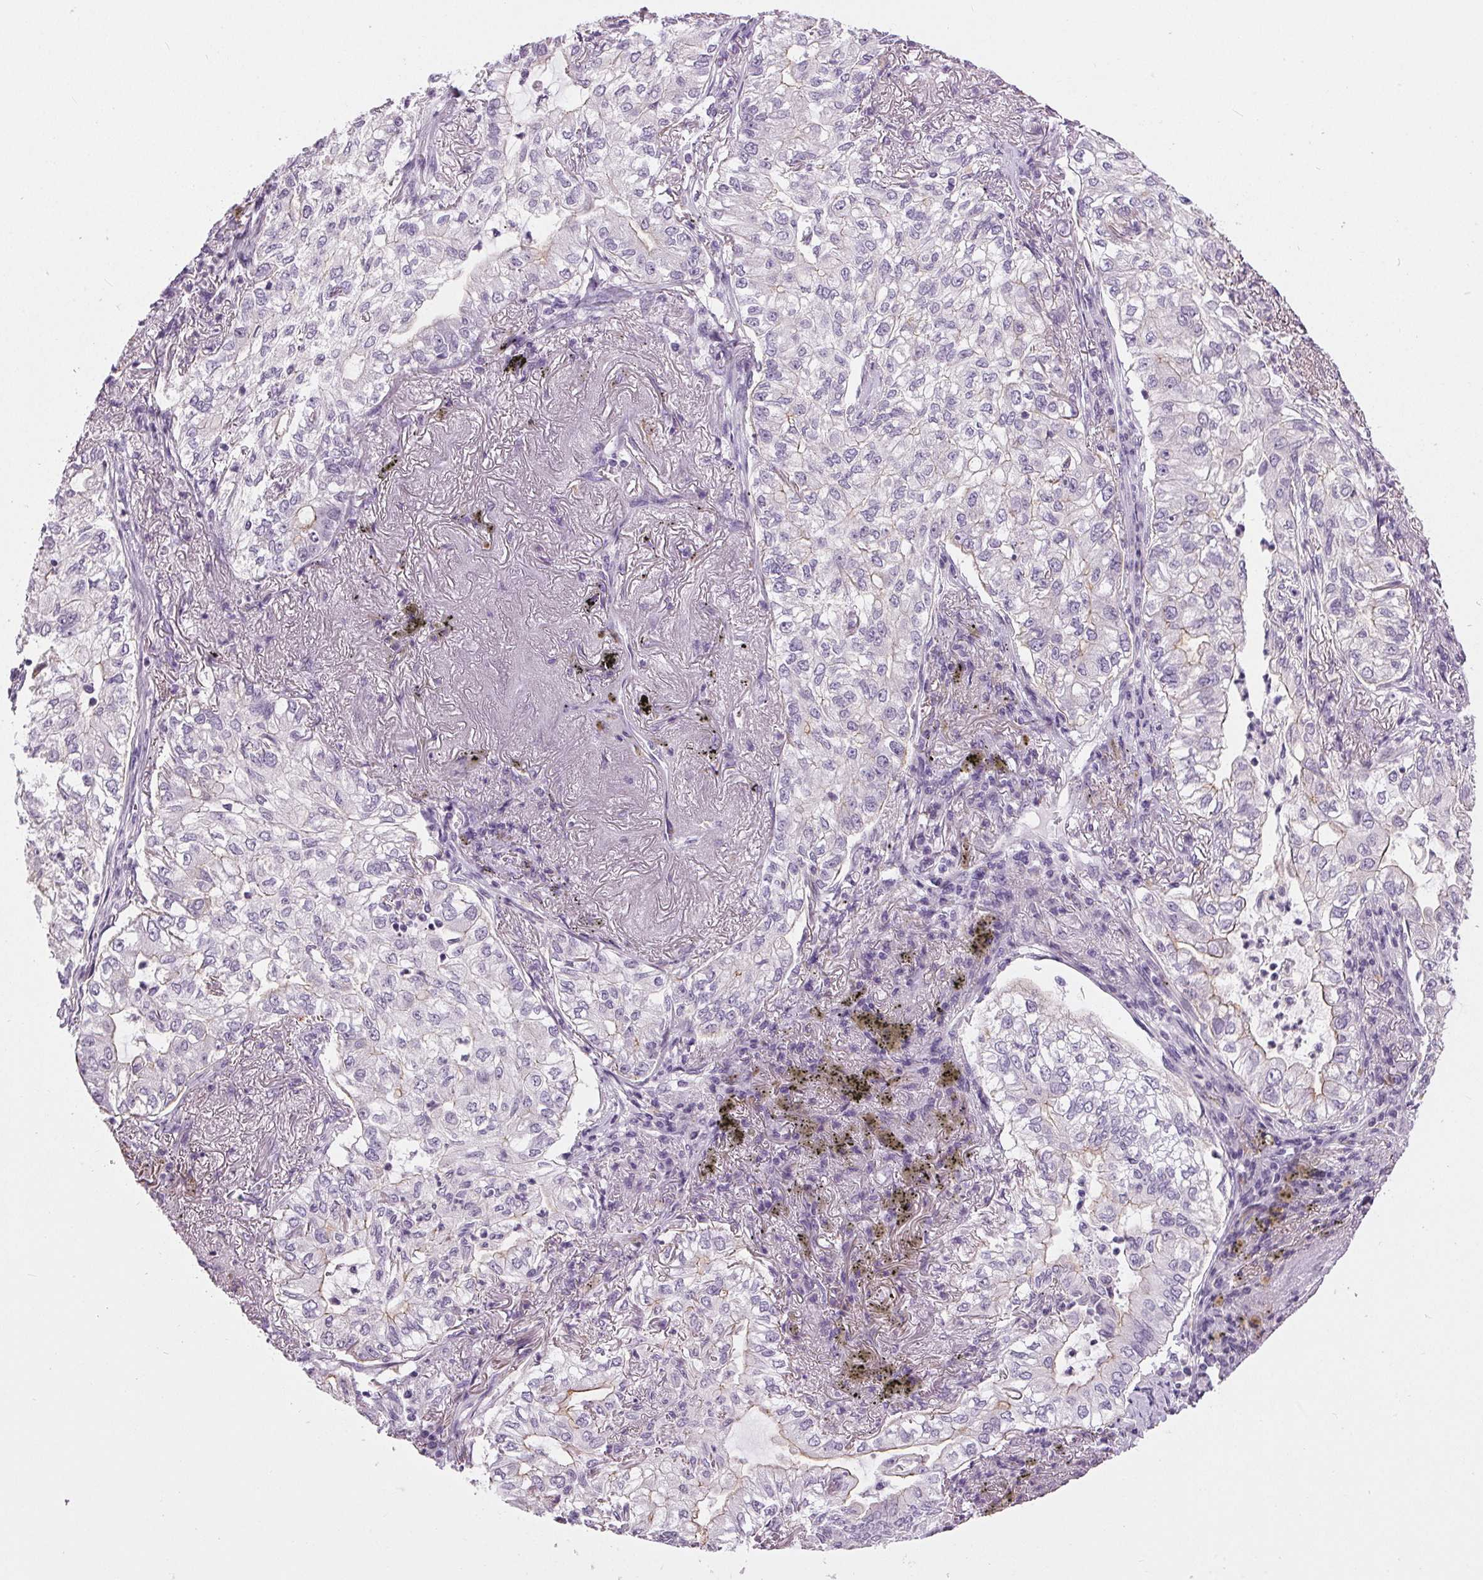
{"staining": {"intensity": "weak", "quantity": "<25%", "location": "cytoplasmic/membranous"}, "tissue": "lung cancer", "cell_type": "Tumor cells", "image_type": "cancer", "snomed": [{"axis": "morphology", "description": "Adenocarcinoma, NOS"}, {"axis": "topography", "description": "Lung"}], "caption": "Histopathology image shows no significant protein staining in tumor cells of lung adenocarcinoma.", "gene": "MISP", "patient": {"sex": "female", "age": 73}}